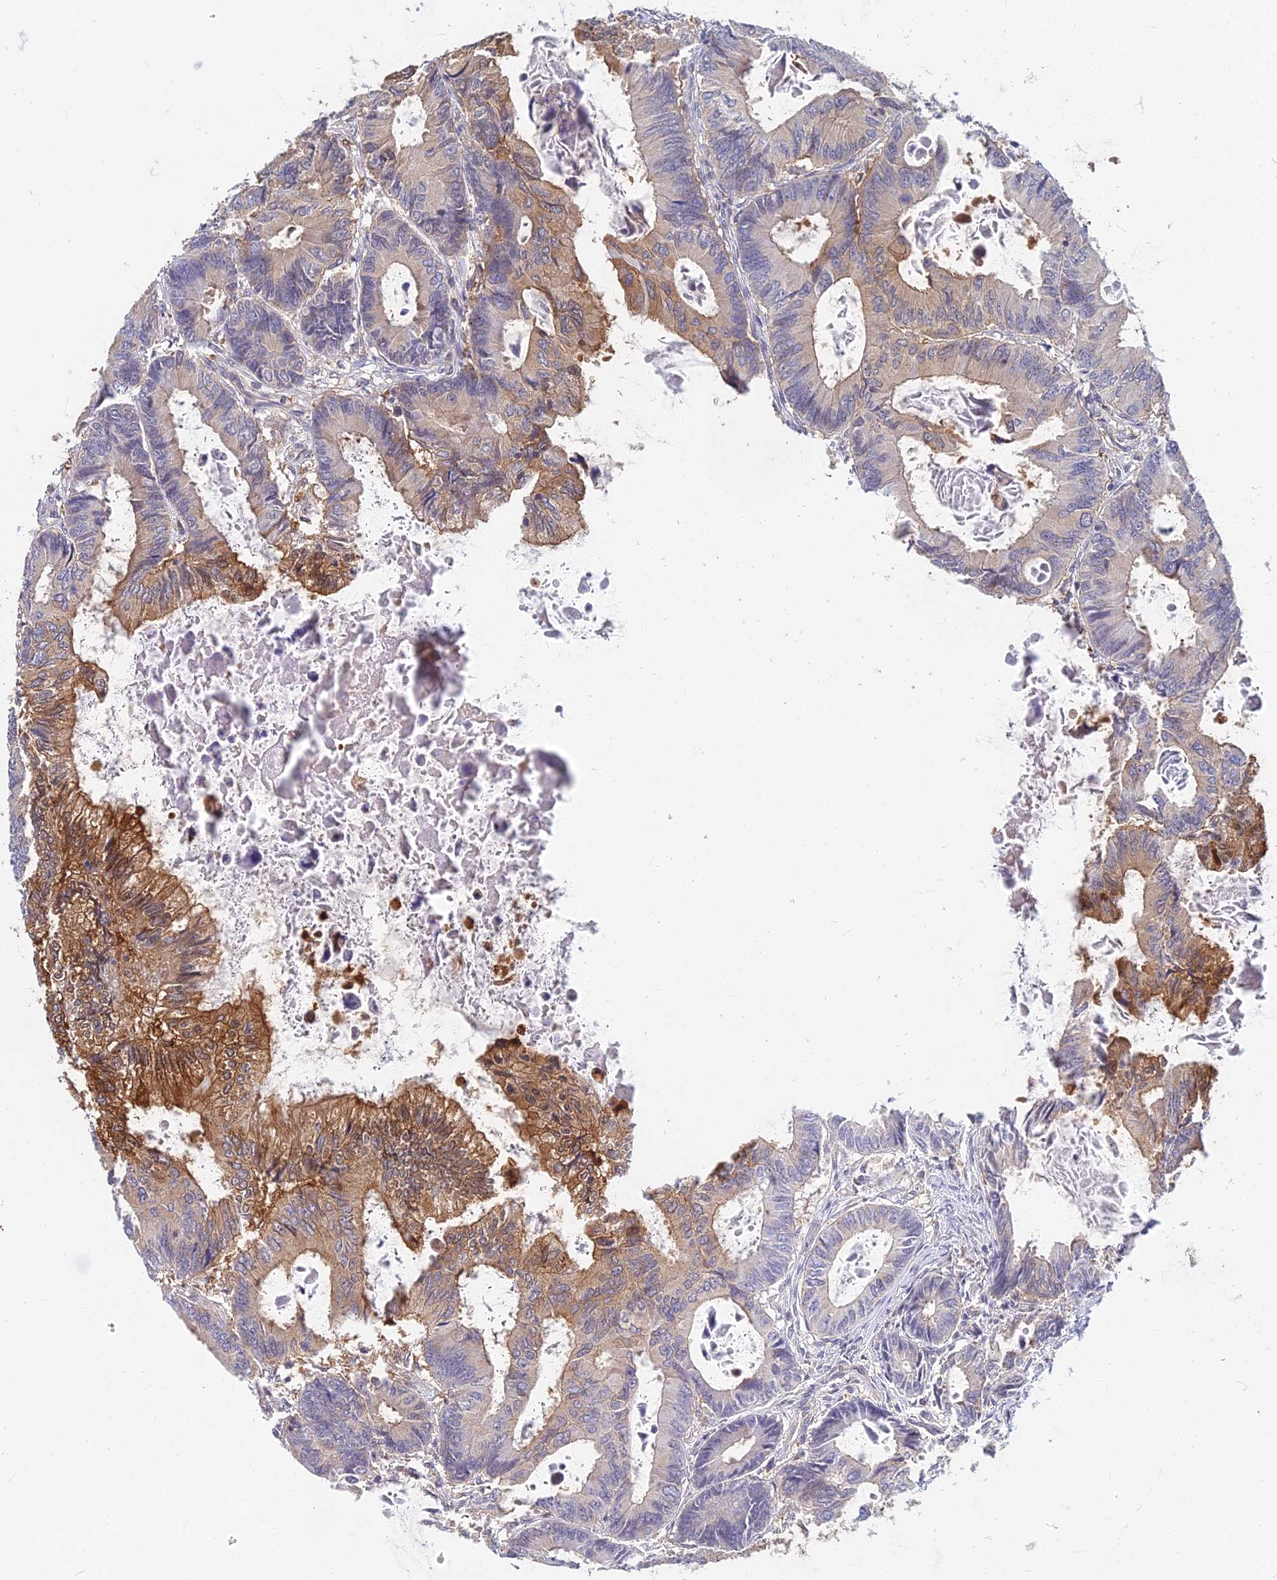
{"staining": {"intensity": "moderate", "quantity": "<25%", "location": "cytoplasmic/membranous"}, "tissue": "colorectal cancer", "cell_type": "Tumor cells", "image_type": "cancer", "snomed": [{"axis": "morphology", "description": "Adenocarcinoma, NOS"}, {"axis": "topography", "description": "Colon"}], "caption": "Protein staining by IHC shows moderate cytoplasmic/membranous expression in approximately <25% of tumor cells in colorectal cancer (adenocarcinoma).", "gene": "B3GALT4", "patient": {"sex": "male", "age": 85}}